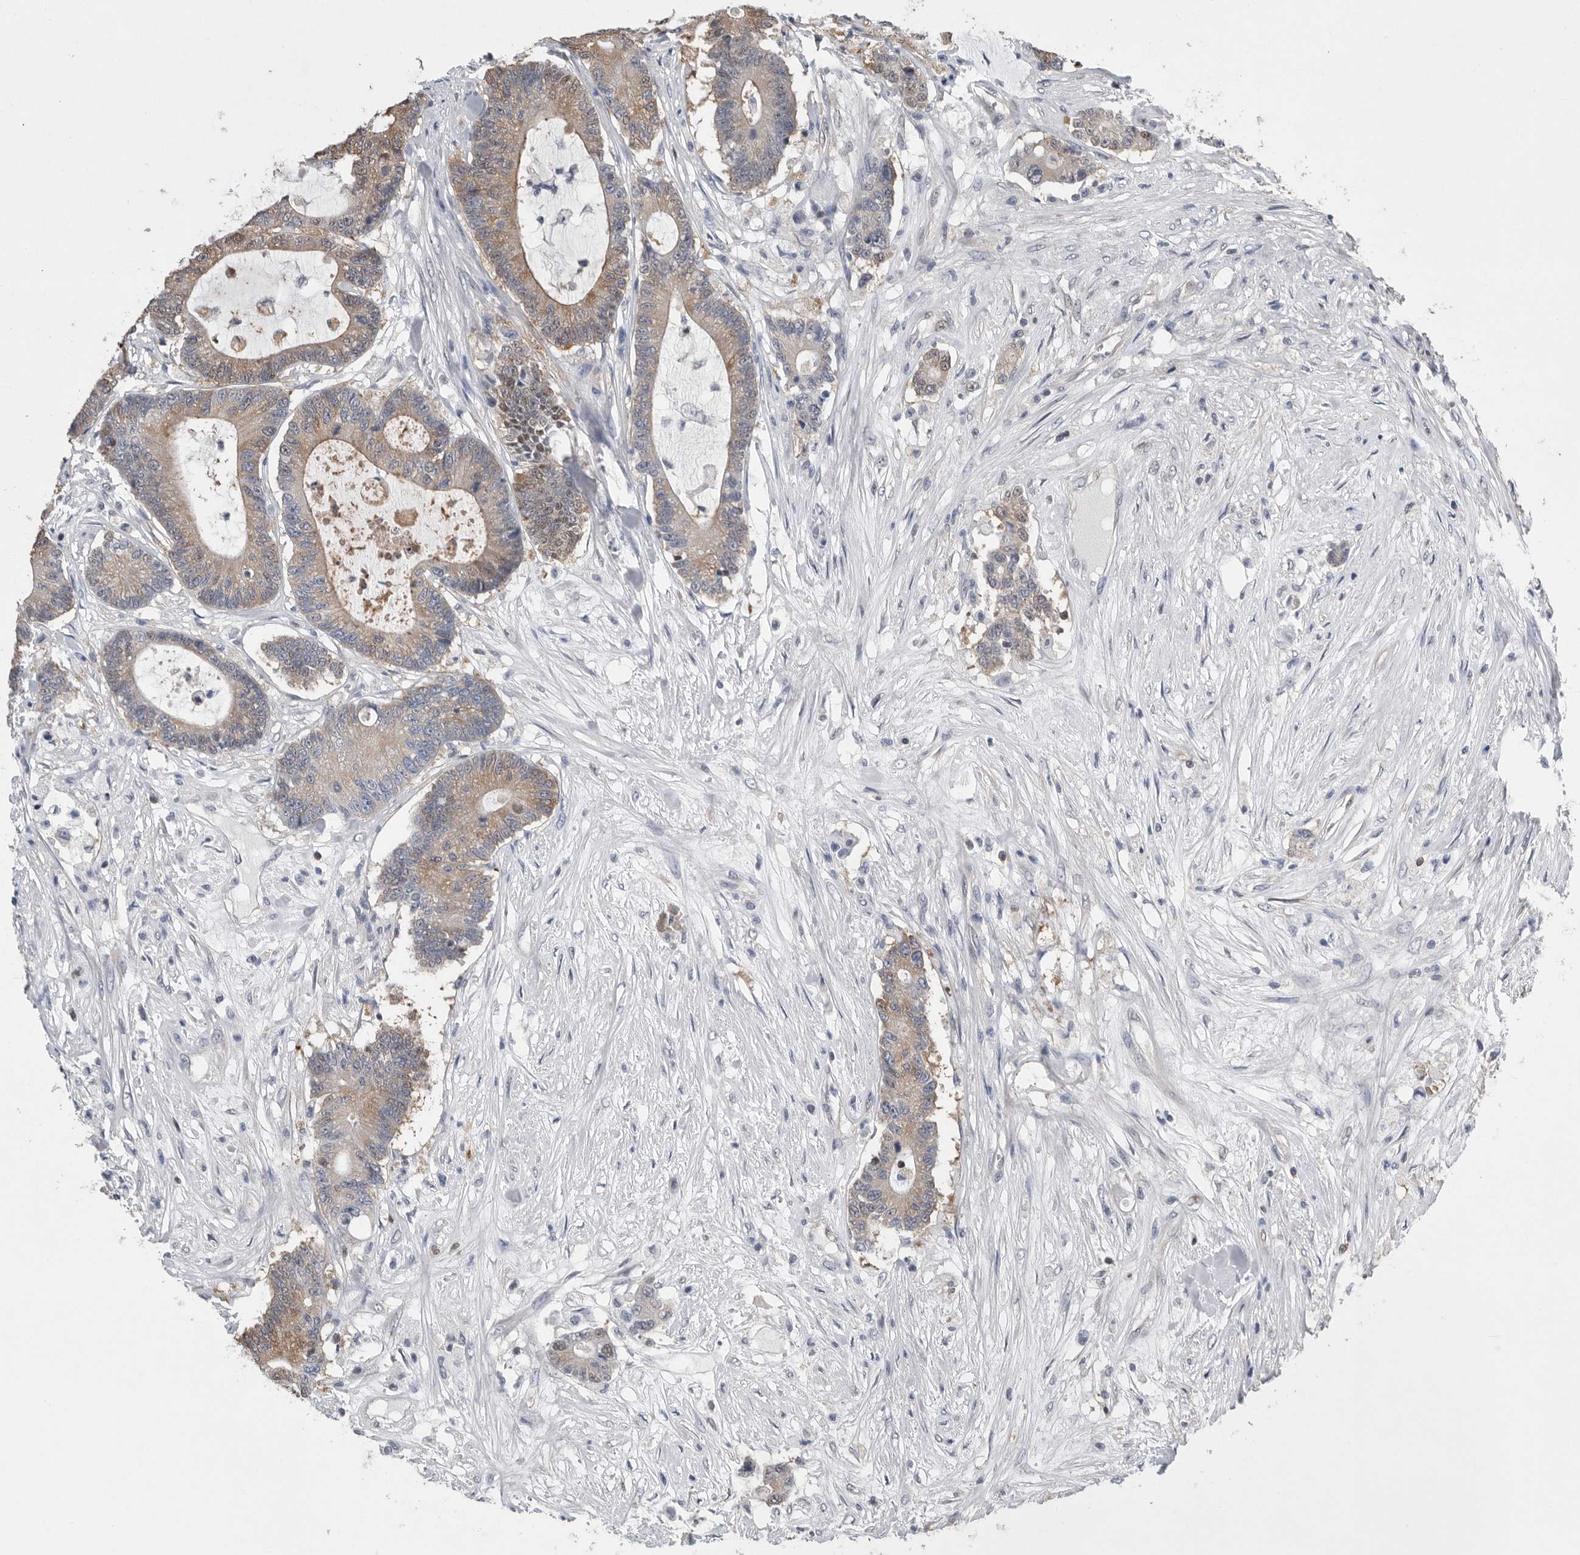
{"staining": {"intensity": "weak", "quantity": ">75%", "location": "cytoplasmic/membranous"}, "tissue": "colorectal cancer", "cell_type": "Tumor cells", "image_type": "cancer", "snomed": [{"axis": "morphology", "description": "Adenocarcinoma, NOS"}, {"axis": "topography", "description": "Colon"}], "caption": "Human colorectal cancer stained with a protein marker displays weak staining in tumor cells.", "gene": "PDCD4", "patient": {"sex": "female", "age": 84}}